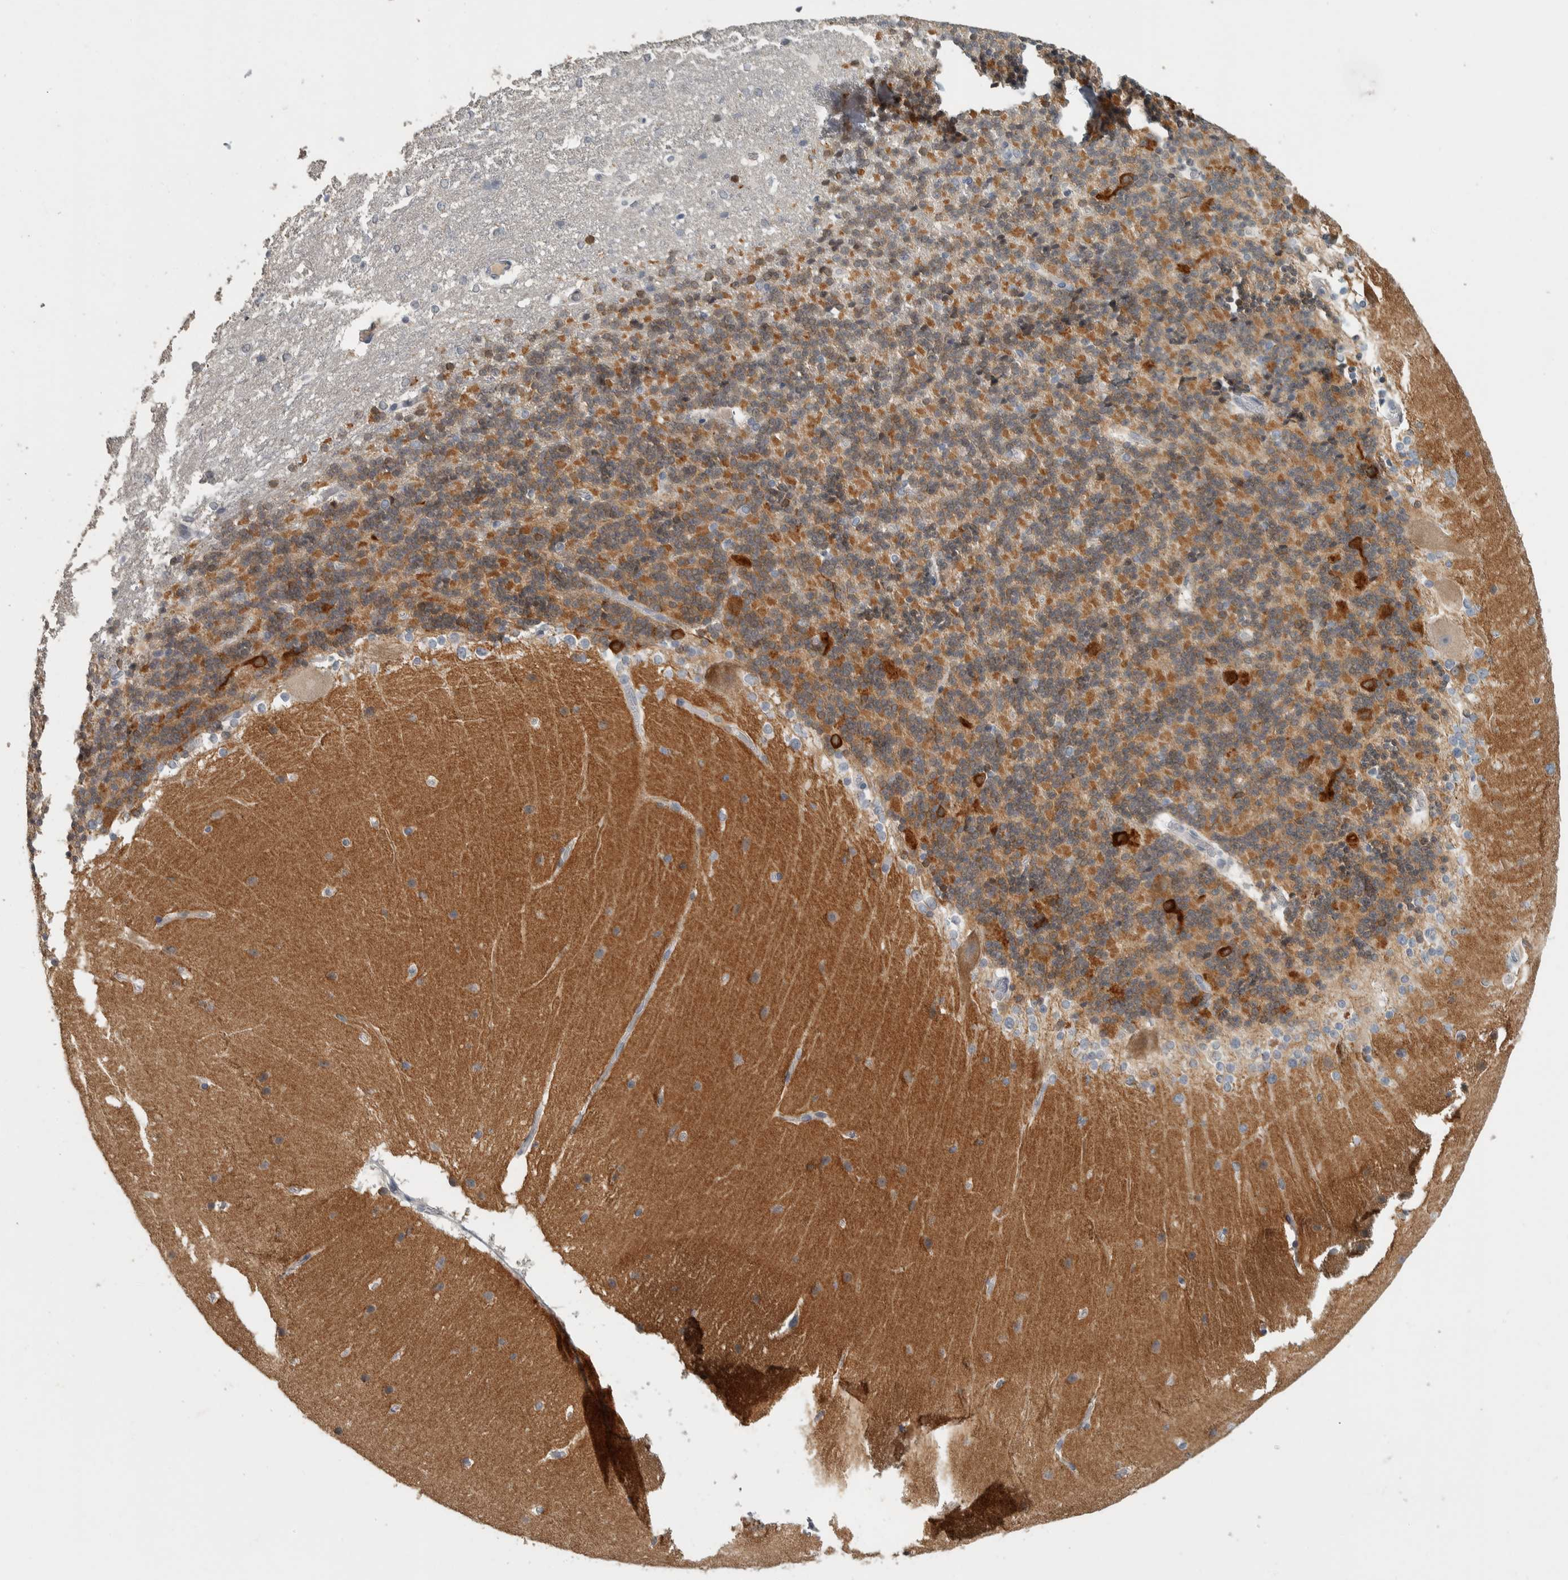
{"staining": {"intensity": "moderate", "quantity": ">75%", "location": "cytoplasmic/membranous"}, "tissue": "cerebellum", "cell_type": "Cells in granular layer", "image_type": "normal", "snomed": [{"axis": "morphology", "description": "Normal tissue, NOS"}, {"axis": "topography", "description": "Cerebellum"}], "caption": "Immunohistochemical staining of benign human cerebellum exhibits medium levels of moderate cytoplasmic/membranous staining in about >75% of cells in granular layer. Using DAB (brown) and hematoxylin (blue) stains, captured at high magnification using brightfield microscopy.", "gene": "DCAF10", "patient": {"sex": "female", "age": 19}}